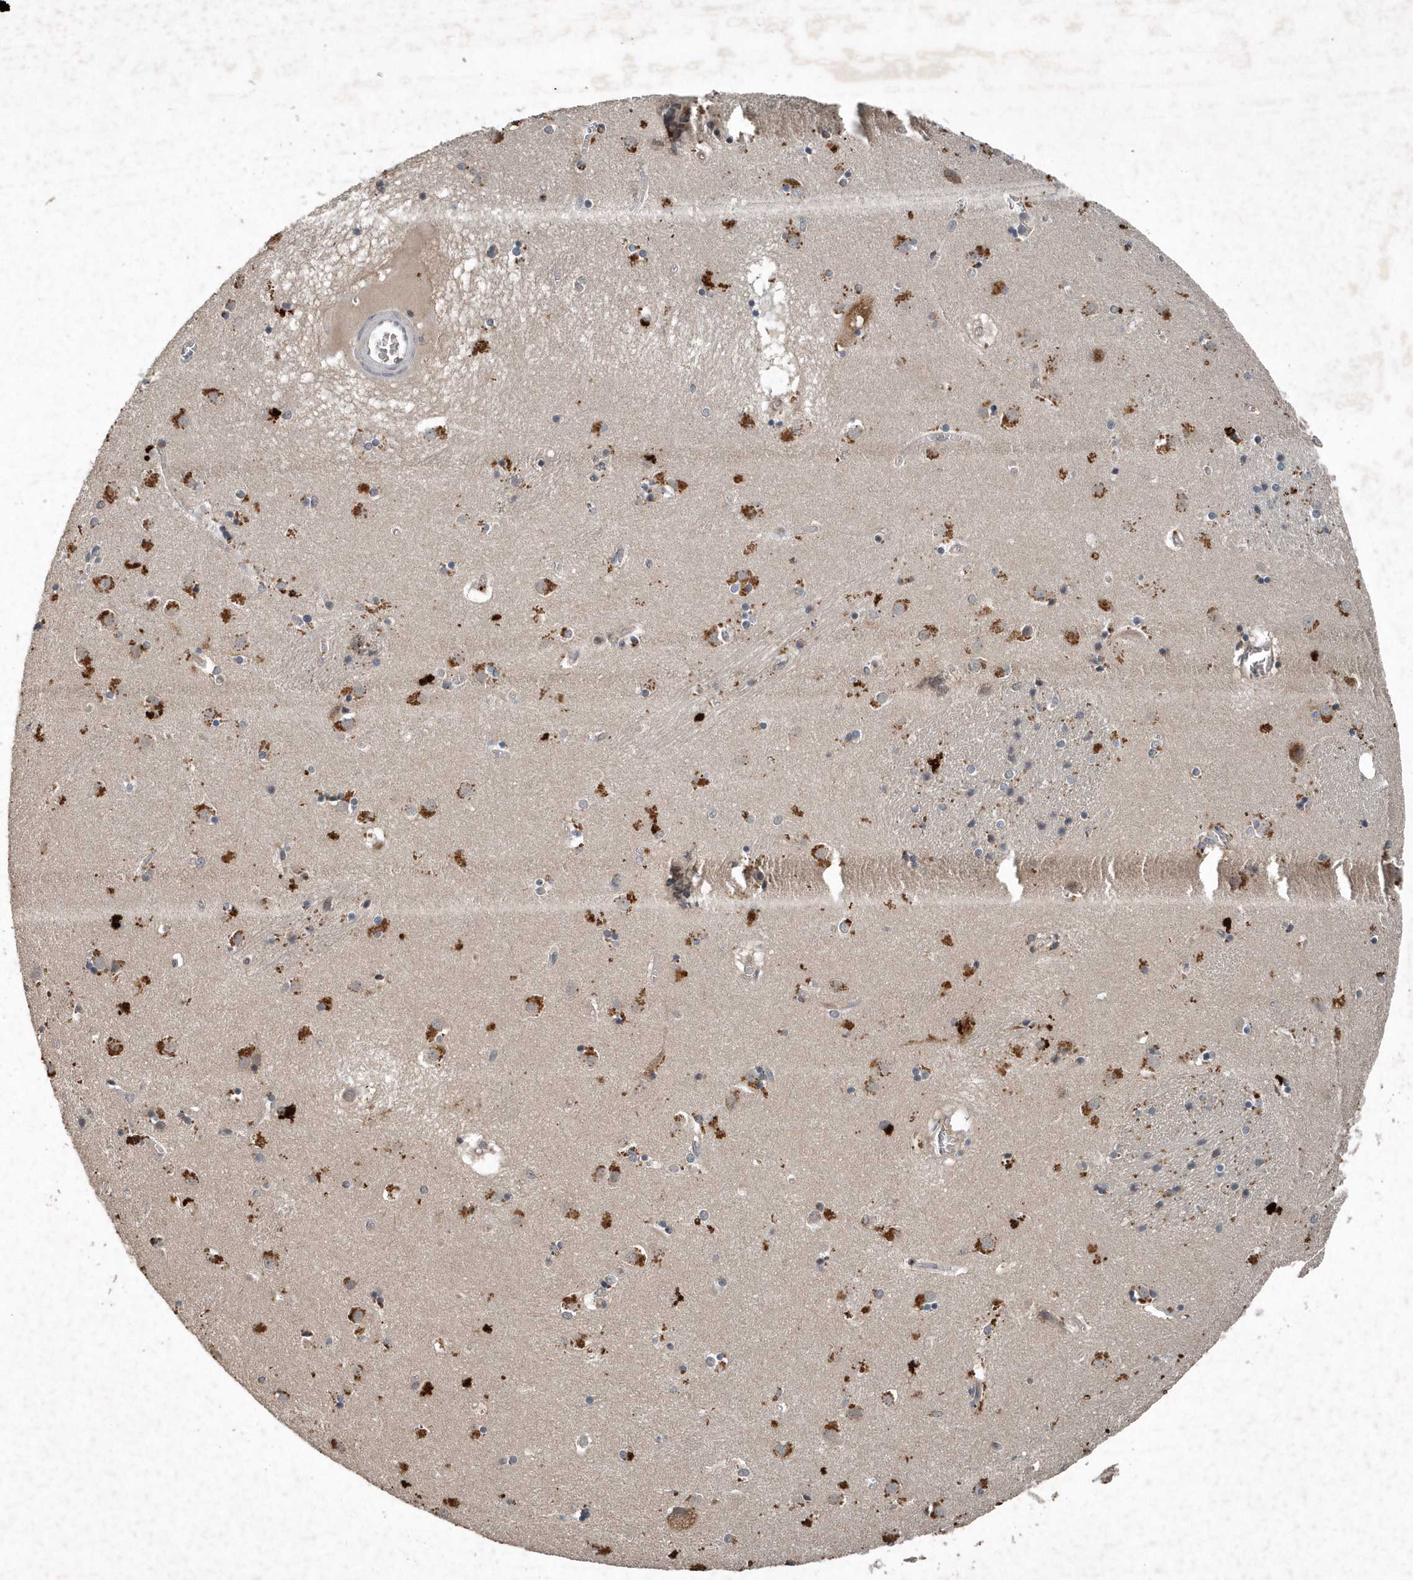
{"staining": {"intensity": "moderate", "quantity": ">75%", "location": "cytoplasmic/membranous"}, "tissue": "caudate", "cell_type": "Glial cells", "image_type": "normal", "snomed": [{"axis": "morphology", "description": "Normal tissue, NOS"}, {"axis": "topography", "description": "Lateral ventricle wall"}], "caption": "Glial cells show medium levels of moderate cytoplasmic/membranous staining in about >75% of cells in benign human caudate.", "gene": "SCFD2", "patient": {"sex": "male", "age": 70}}